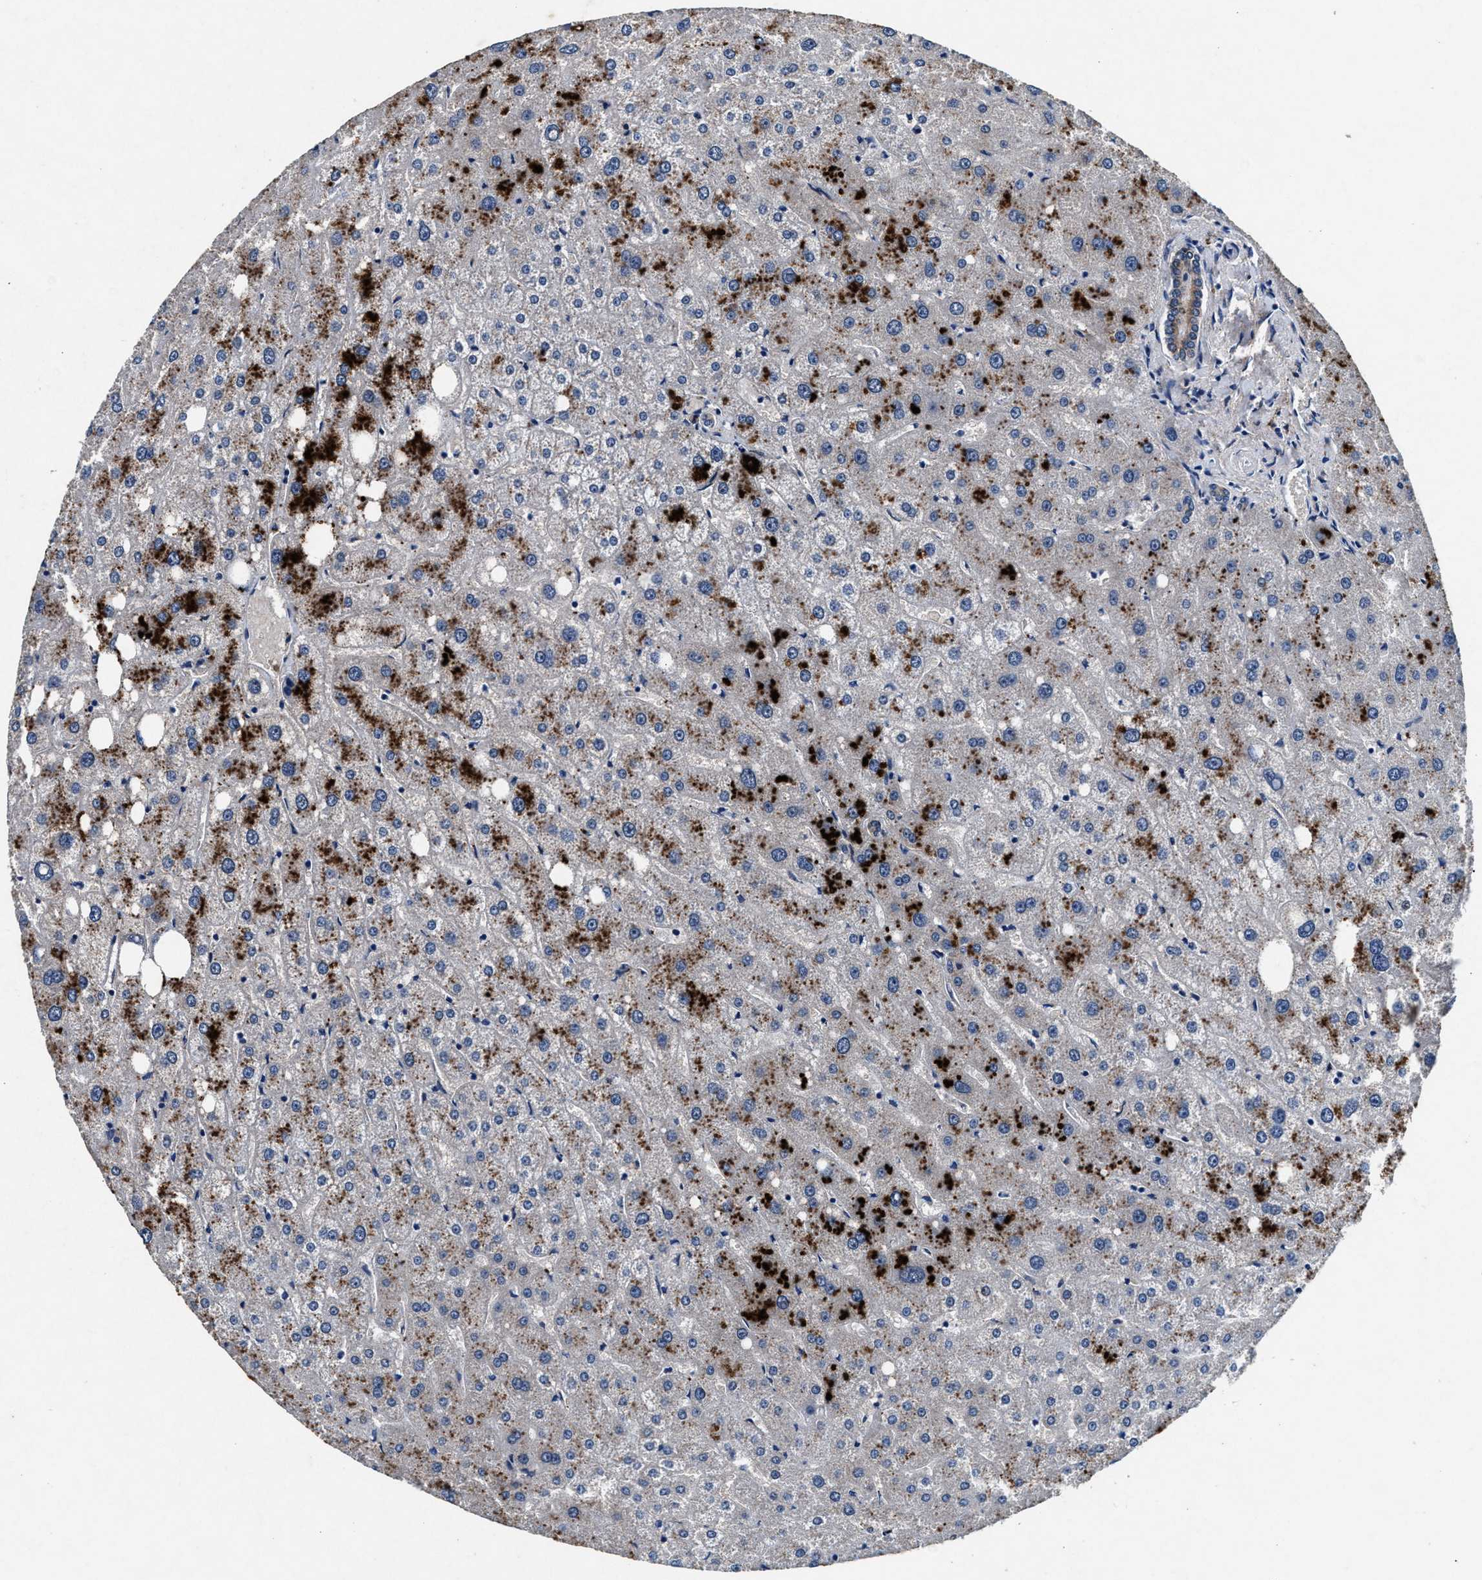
{"staining": {"intensity": "weak", "quantity": ">75%", "location": "cytoplasmic/membranous"}, "tissue": "liver", "cell_type": "Cholangiocytes", "image_type": "normal", "snomed": [{"axis": "morphology", "description": "Normal tissue, NOS"}, {"axis": "topography", "description": "Liver"}], "caption": "This is an image of immunohistochemistry staining of normal liver, which shows weak staining in the cytoplasmic/membranous of cholangiocytes.", "gene": "SLC8A1", "patient": {"sex": "male", "age": 73}}